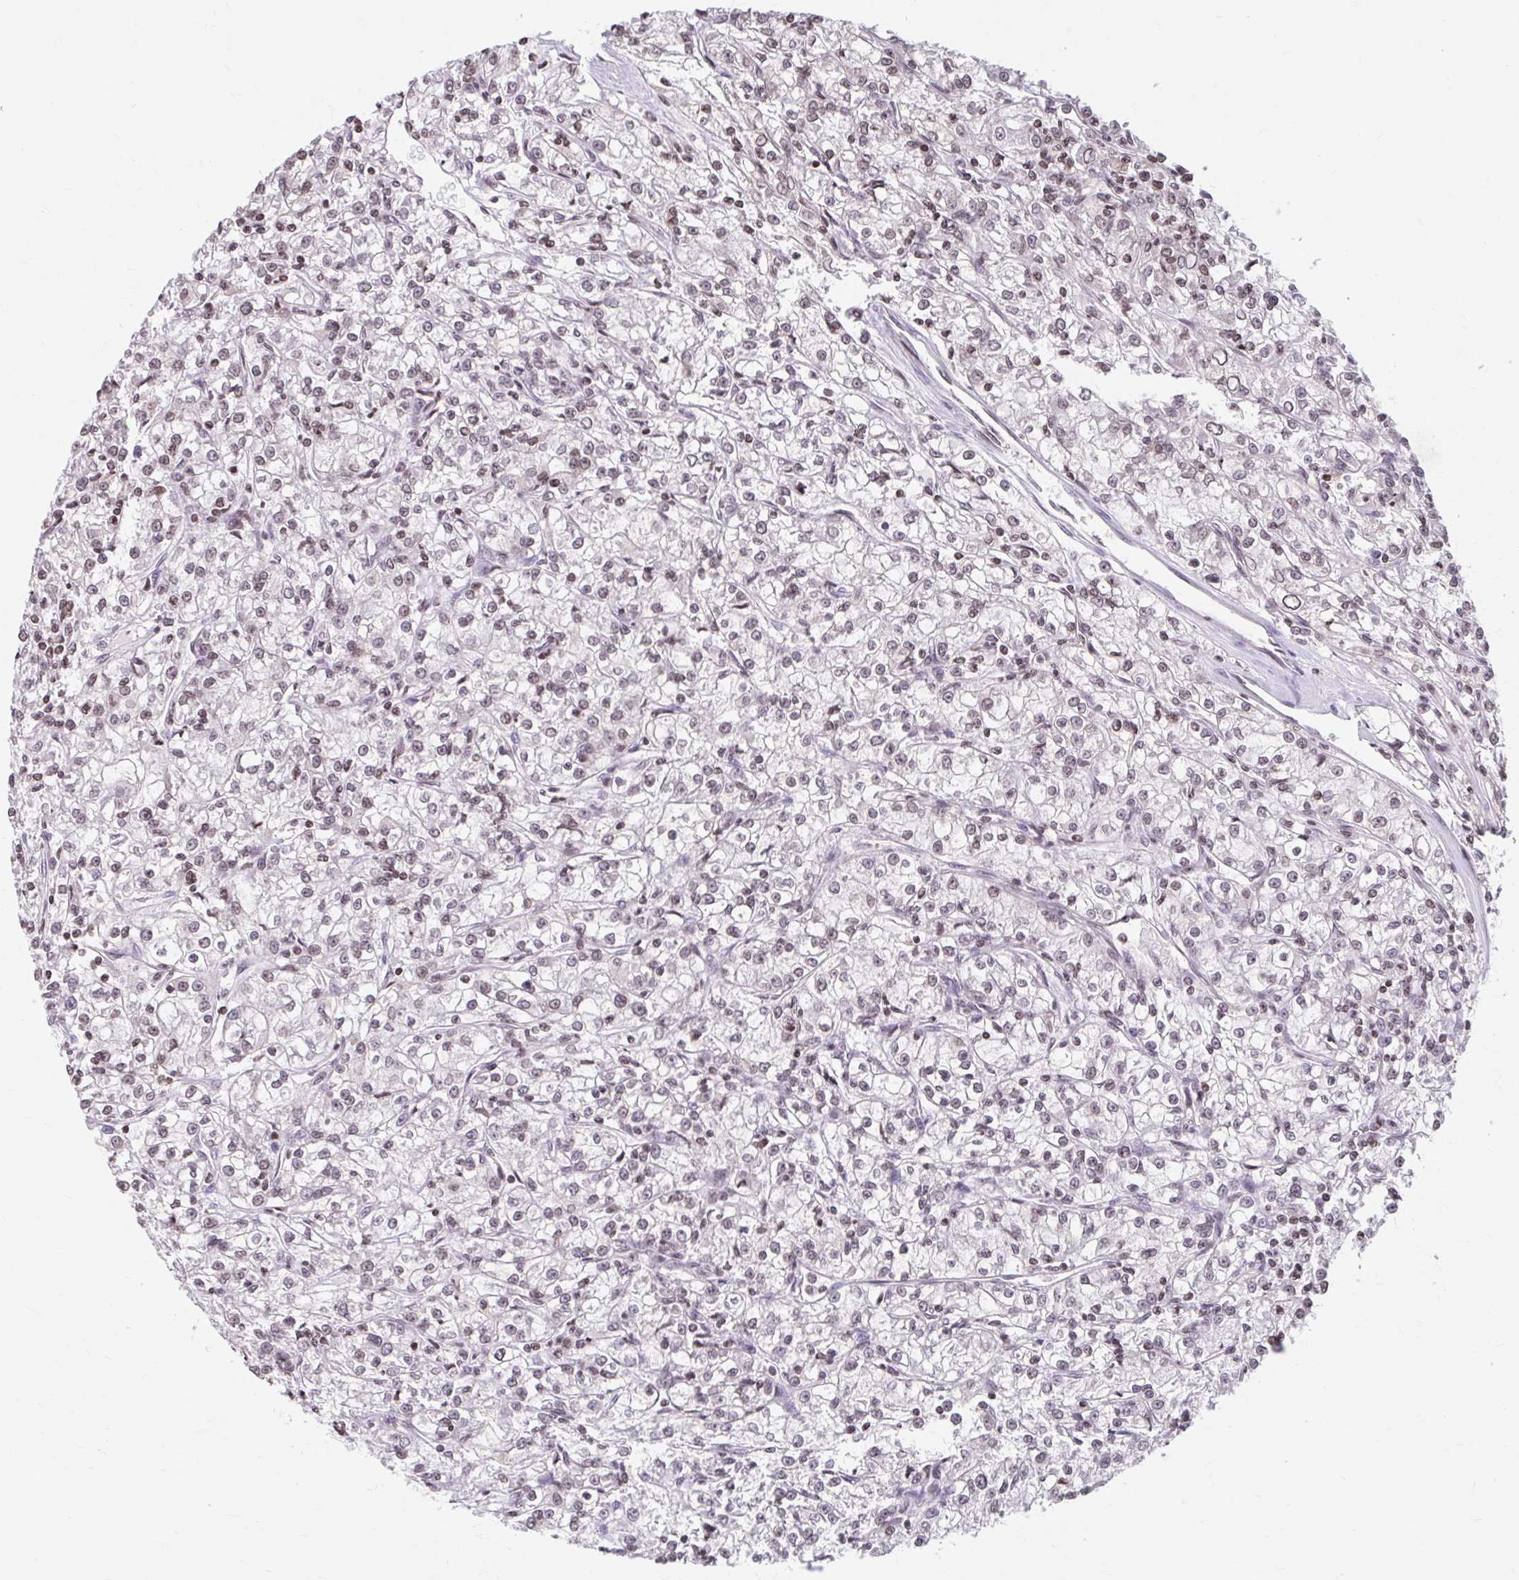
{"staining": {"intensity": "weak", "quantity": "25%-75%", "location": "nuclear"}, "tissue": "renal cancer", "cell_type": "Tumor cells", "image_type": "cancer", "snomed": [{"axis": "morphology", "description": "Adenocarcinoma, NOS"}, {"axis": "topography", "description": "Kidney"}], "caption": "This image shows immunohistochemistry (IHC) staining of renal cancer, with low weak nuclear staining in approximately 25%-75% of tumor cells.", "gene": "ORC3", "patient": {"sex": "female", "age": 59}}